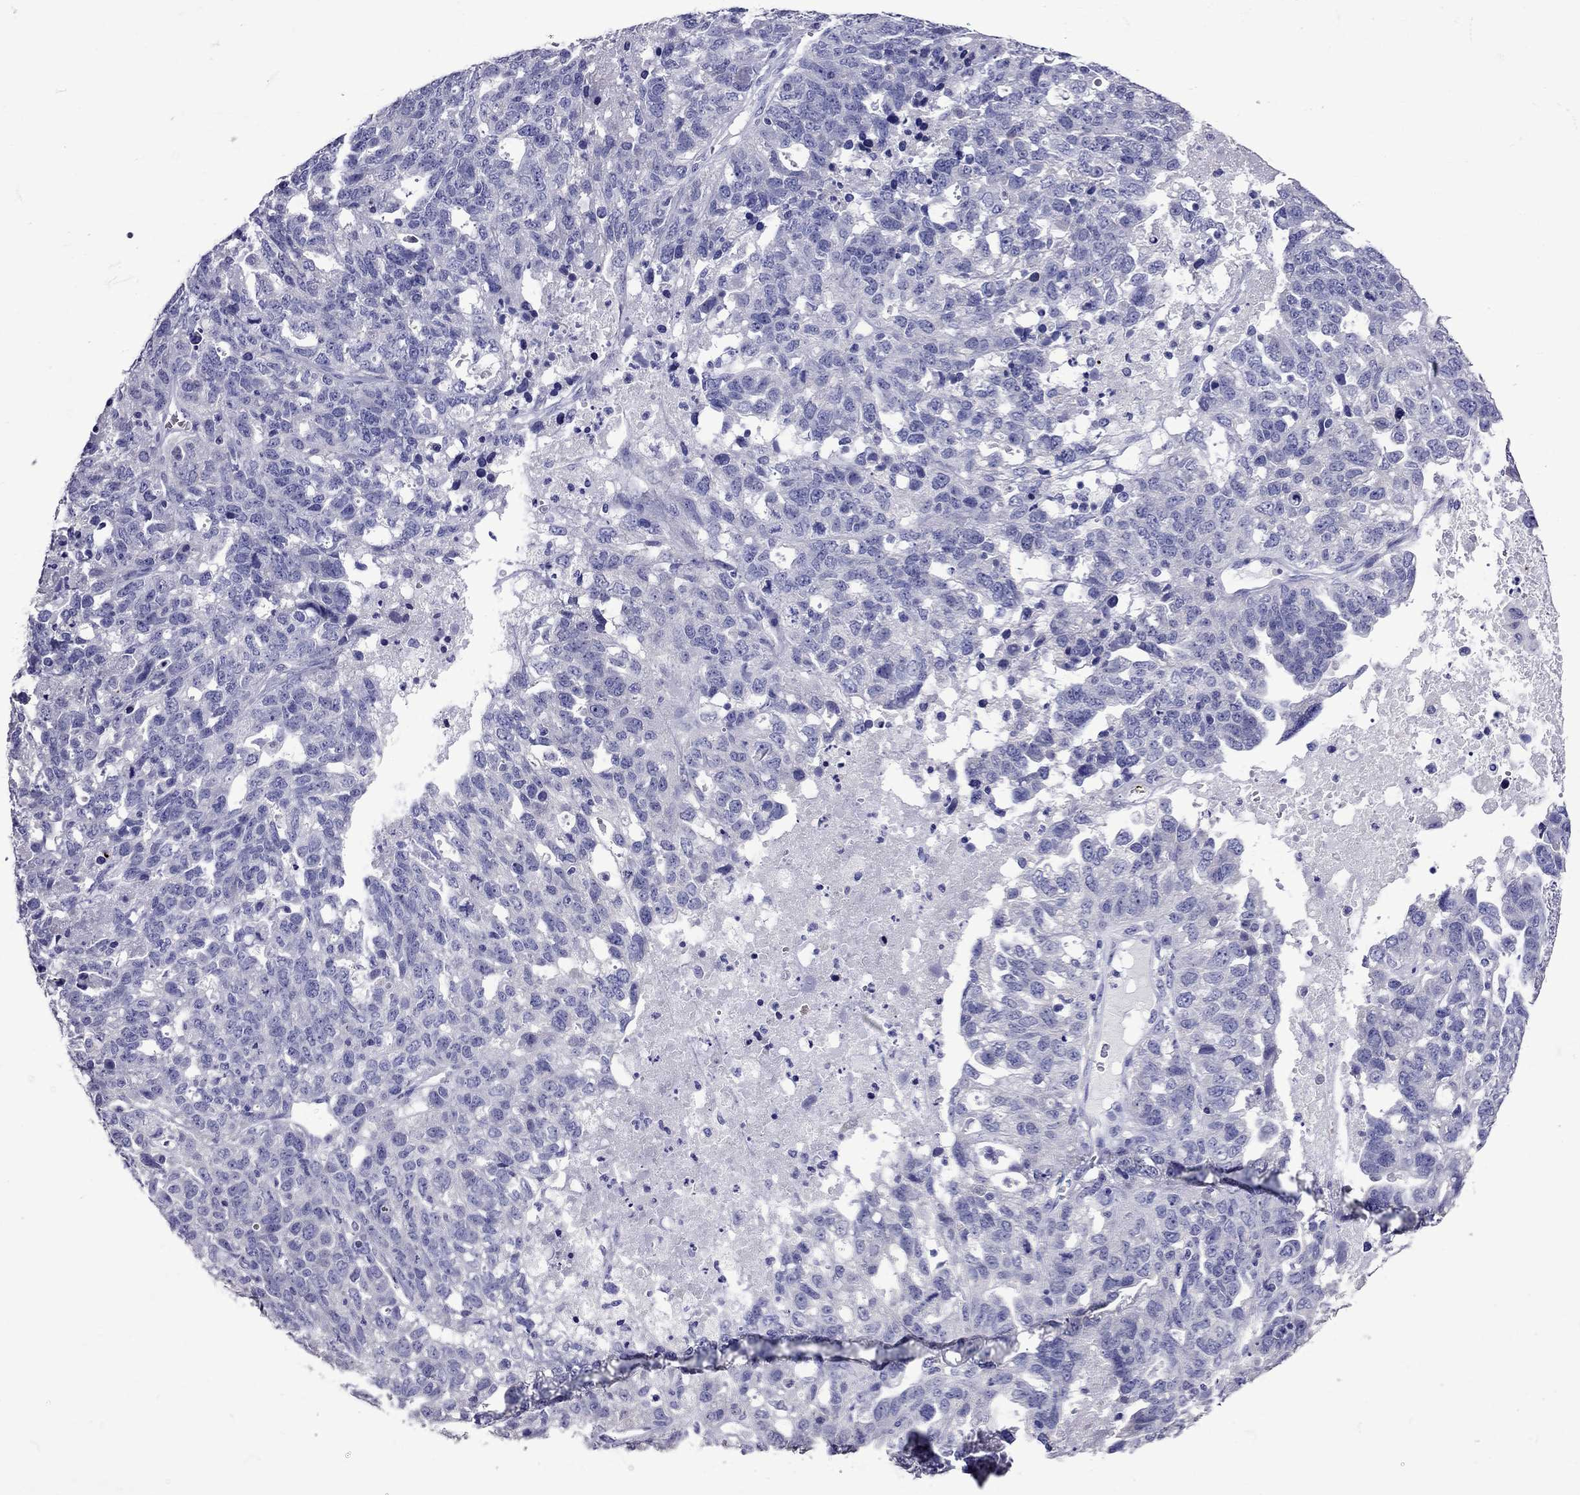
{"staining": {"intensity": "negative", "quantity": "none", "location": "none"}, "tissue": "ovarian cancer", "cell_type": "Tumor cells", "image_type": "cancer", "snomed": [{"axis": "morphology", "description": "Cystadenocarcinoma, serous, NOS"}, {"axis": "topography", "description": "Ovary"}], "caption": "Immunohistochemistry photomicrograph of human ovarian cancer stained for a protein (brown), which displays no positivity in tumor cells.", "gene": "TBR1", "patient": {"sex": "female", "age": 71}}